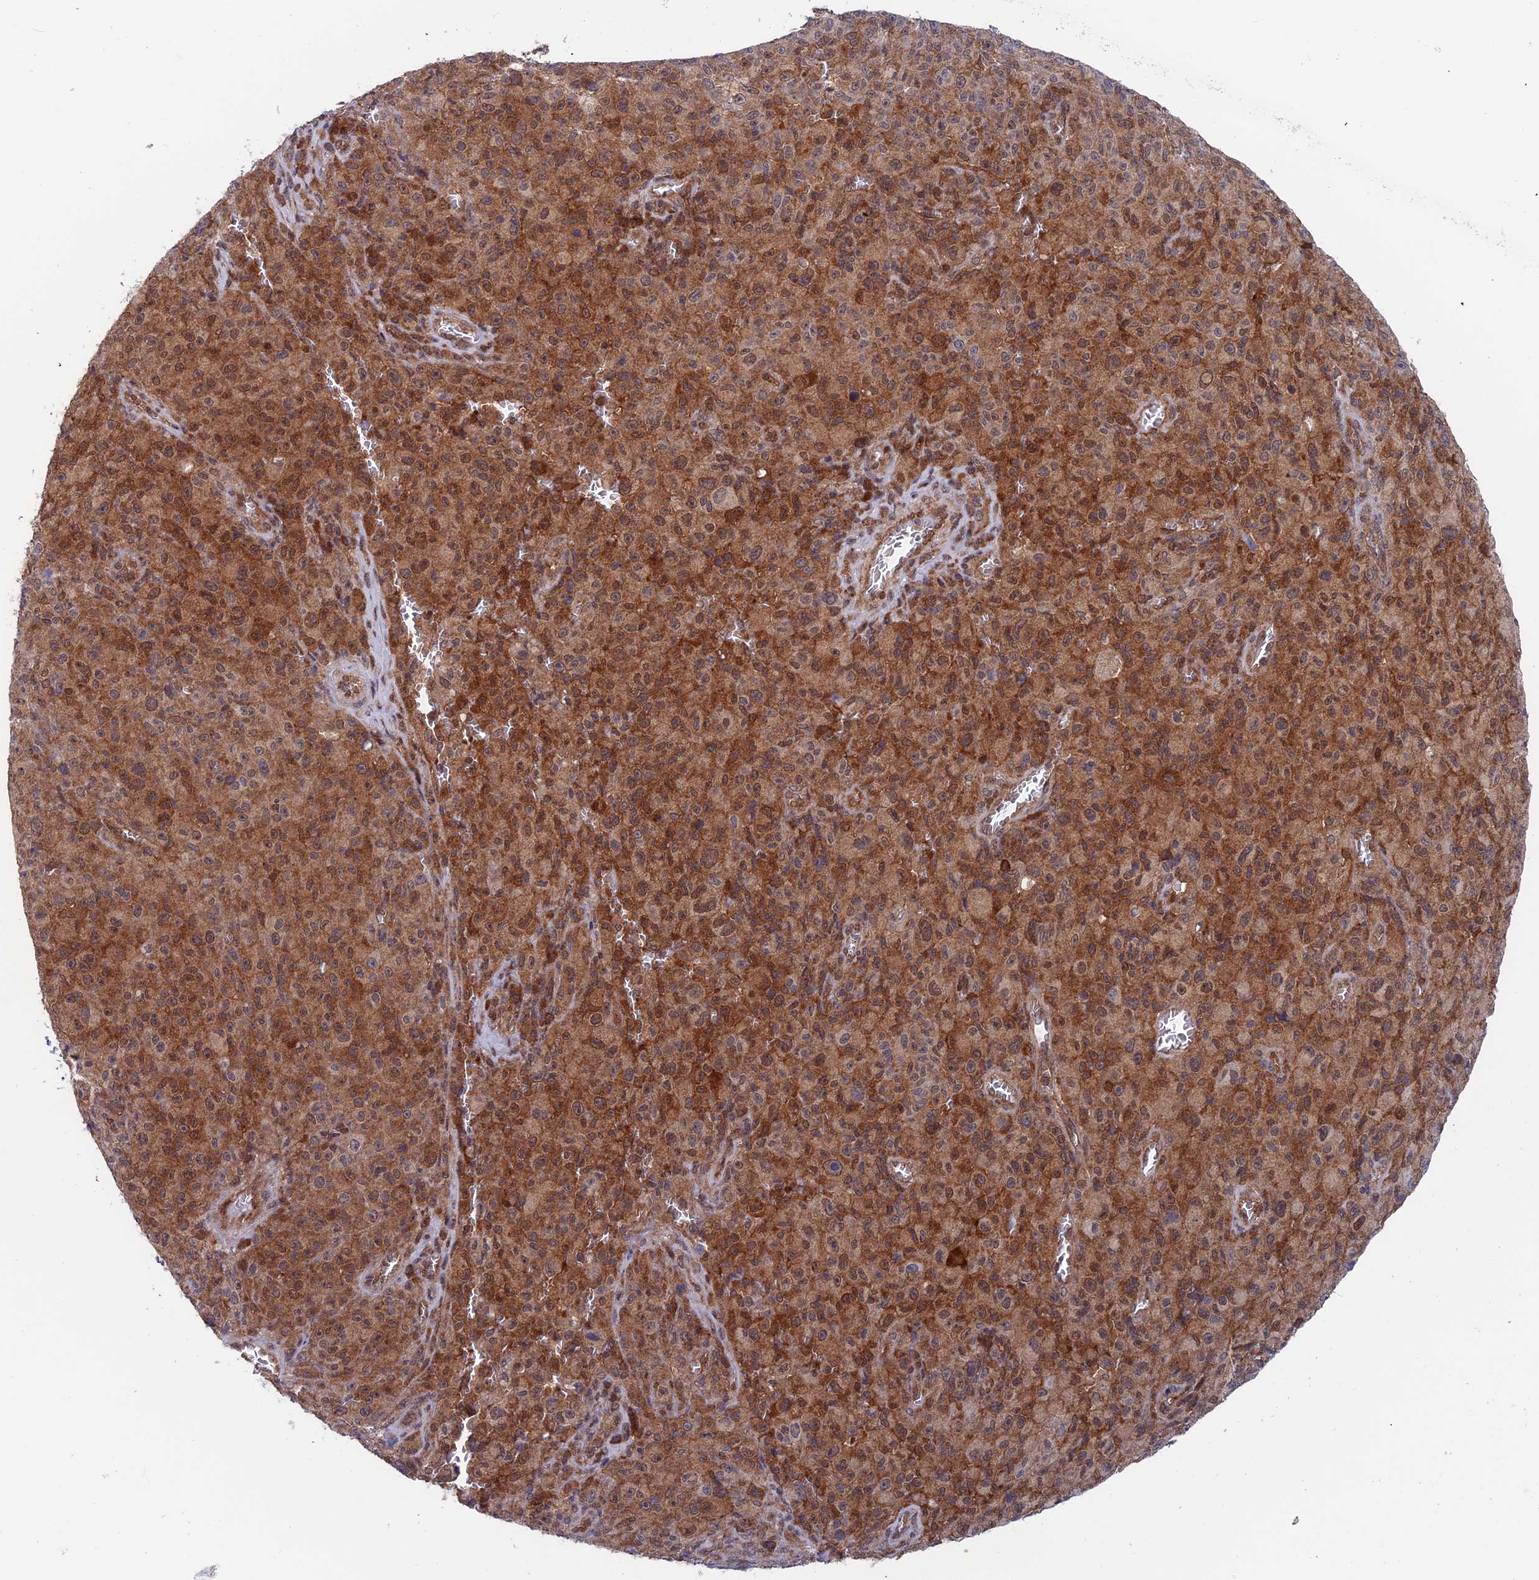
{"staining": {"intensity": "strong", "quantity": ">75%", "location": "cytoplasmic/membranous,nuclear"}, "tissue": "melanoma", "cell_type": "Tumor cells", "image_type": "cancer", "snomed": [{"axis": "morphology", "description": "Malignant melanoma, NOS"}, {"axis": "topography", "description": "Skin"}], "caption": "Malignant melanoma tissue displays strong cytoplasmic/membranous and nuclear expression in about >75% of tumor cells, visualized by immunohistochemistry.", "gene": "IGBP1", "patient": {"sex": "female", "age": 82}}